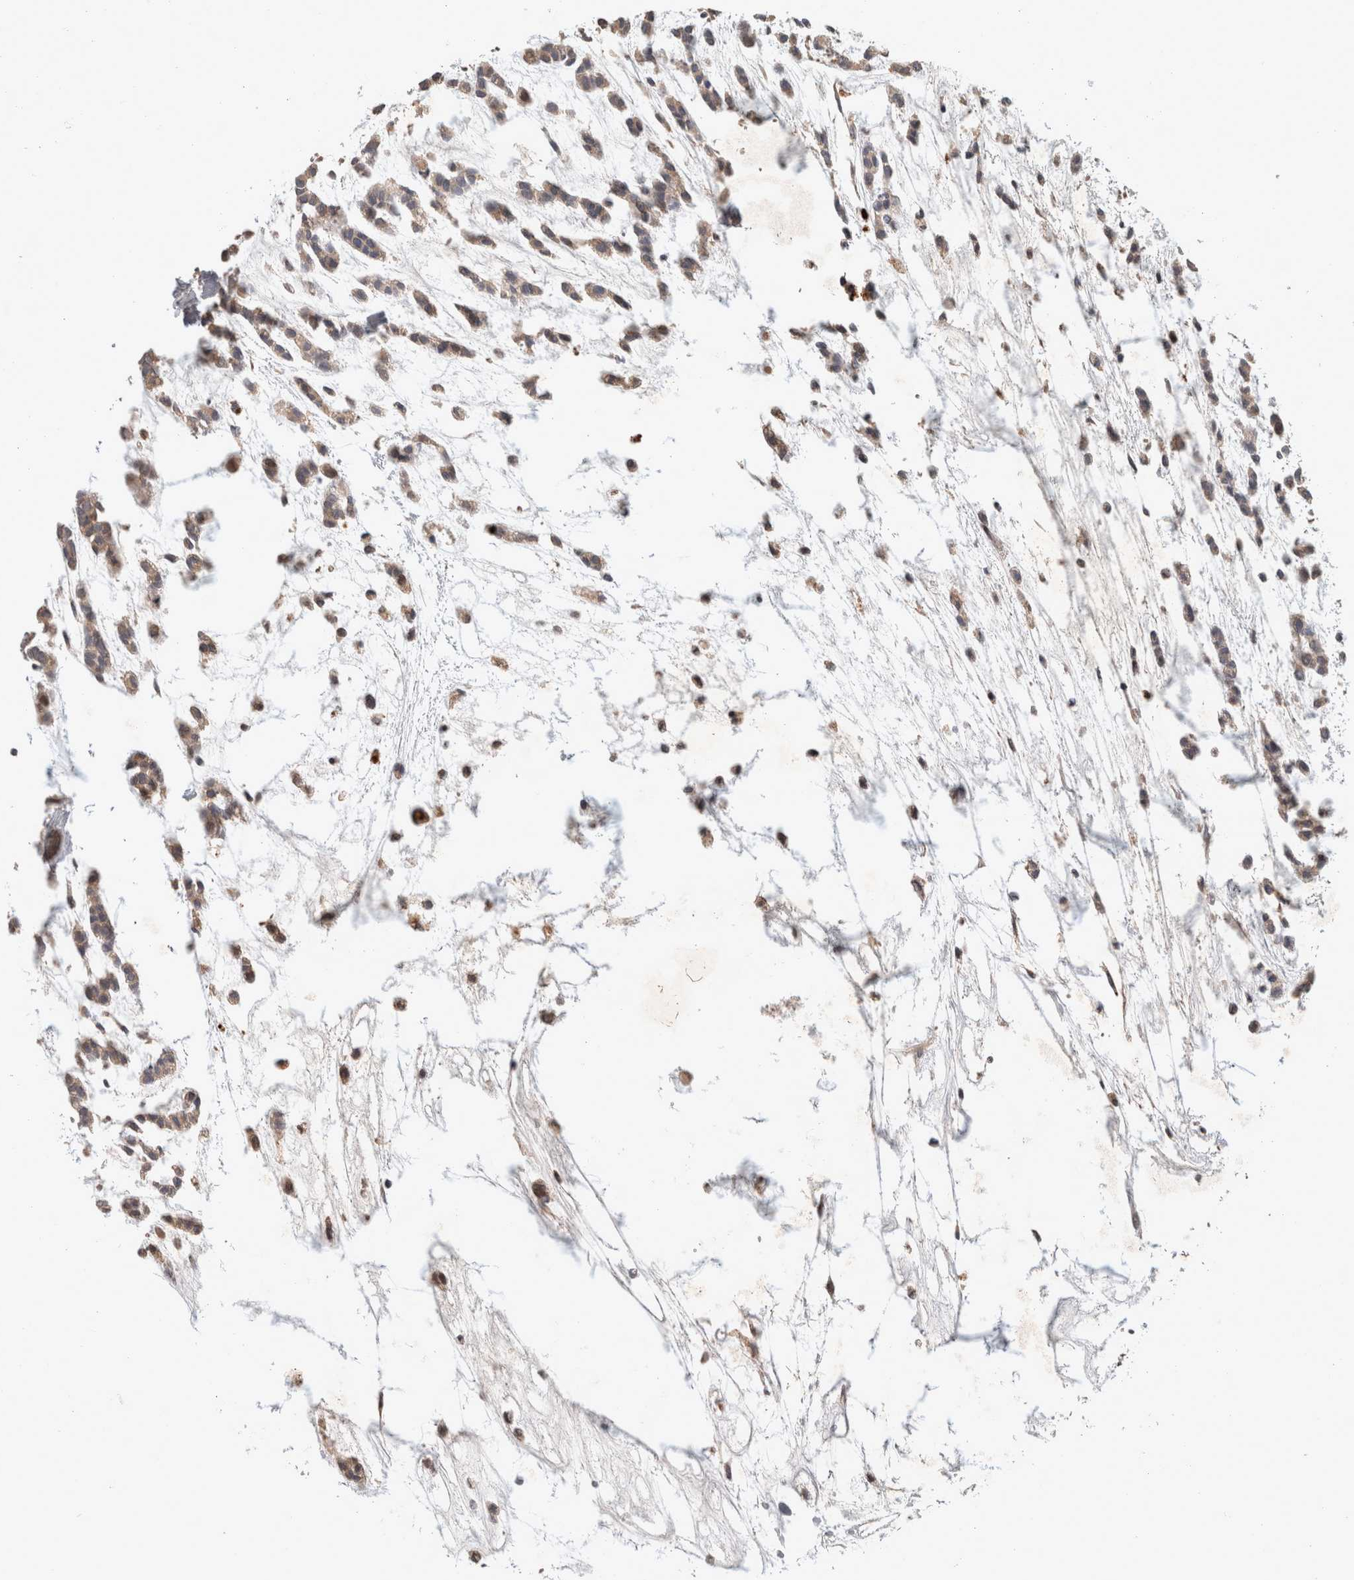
{"staining": {"intensity": "weak", "quantity": "25%-75%", "location": "cytoplasmic/membranous"}, "tissue": "head and neck cancer", "cell_type": "Tumor cells", "image_type": "cancer", "snomed": [{"axis": "morphology", "description": "Adenocarcinoma, NOS"}, {"axis": "morphology", "description": "Adenoma, NOS"}, {"axis": "topography", "description": "Head-Neck"}], "caption": "Brown immunohistochemical staining in head and neck adenocarcinoma exhibits weak cytoplasmic/membranous staining in about 25%-75% of tumor cells.", "gene": "SERAC1", "patient": {"sex": "female", "age": 55}}